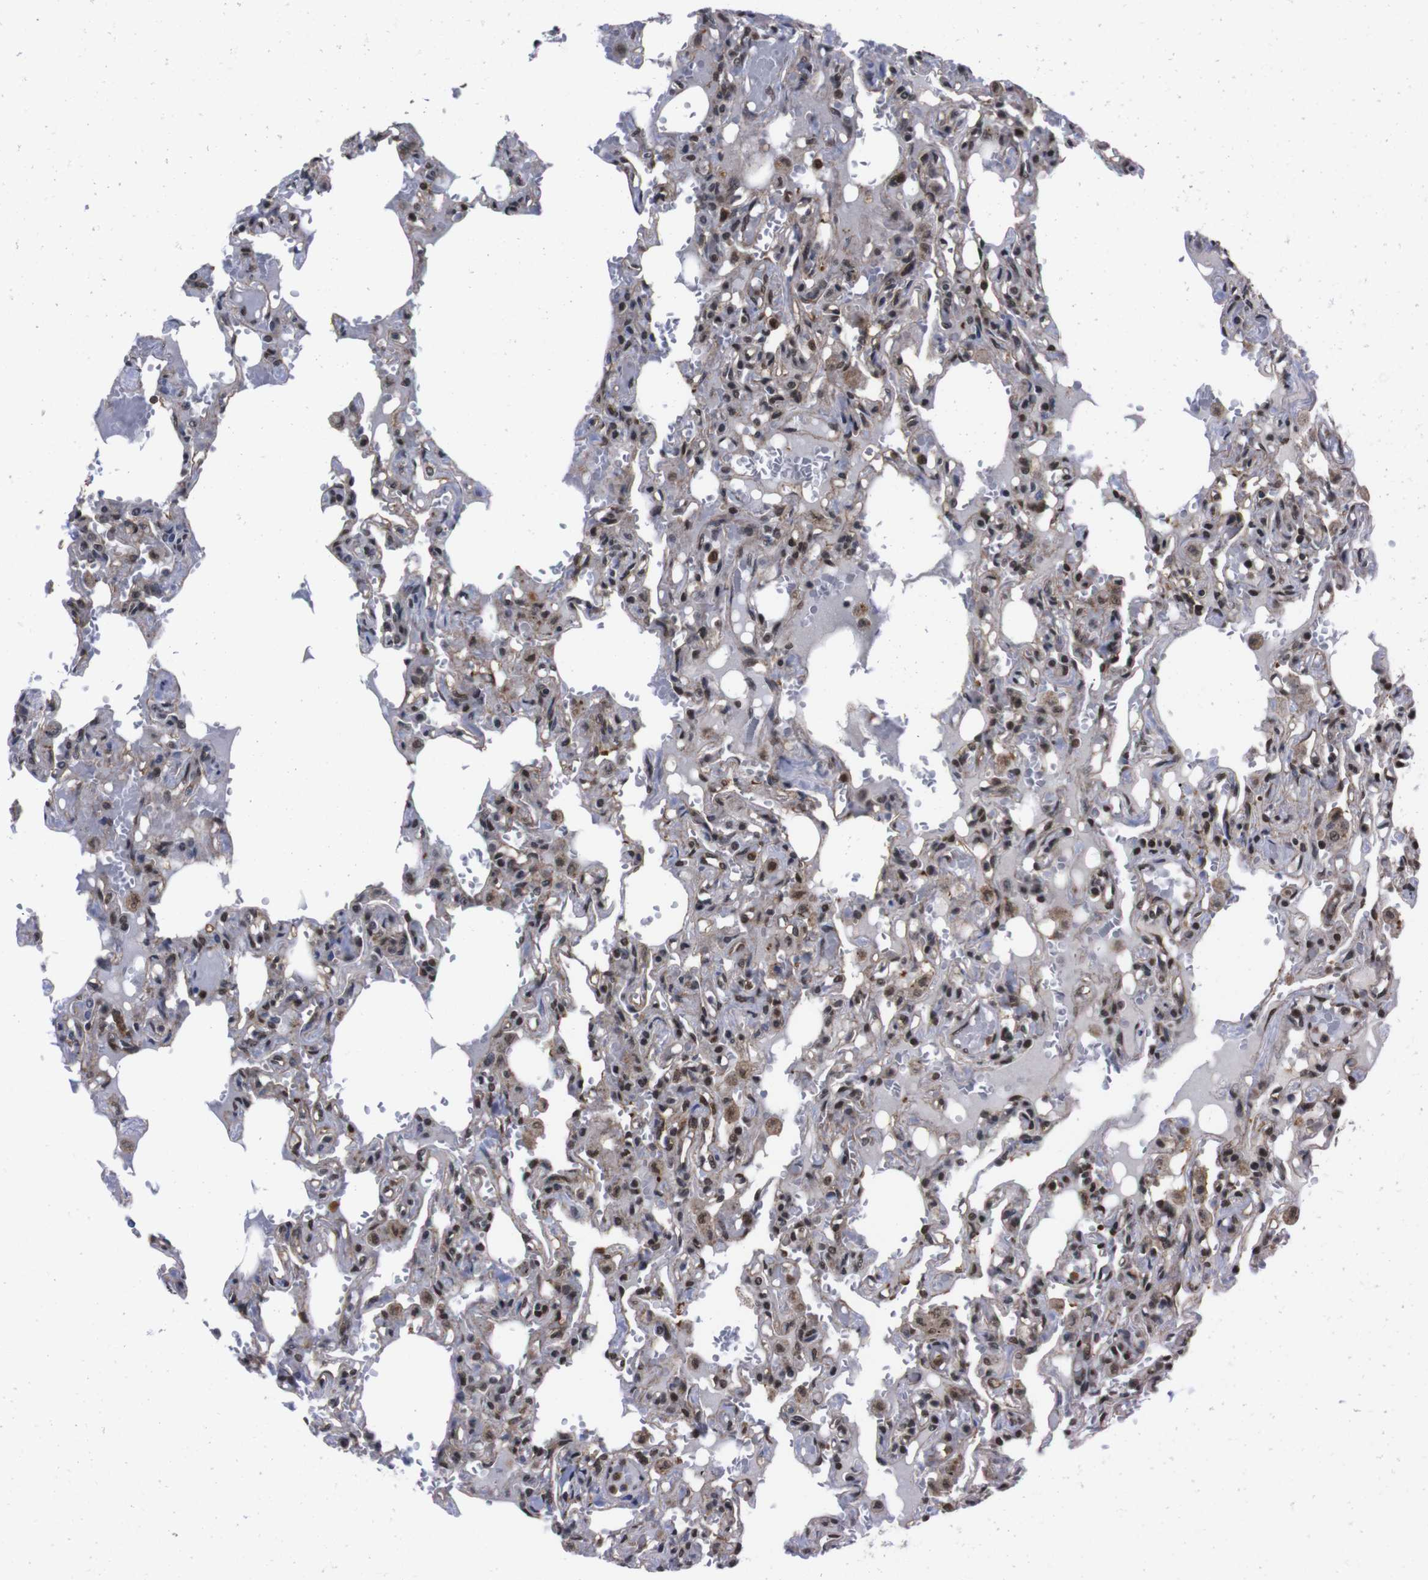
{"staining": {"intensity": "moderate", "quantity": ">75%", "location": "cytoplasmic/membranous,nuclear"}, "tissue": "lung", "cell_type": "Alveolar cells", "image_type": "normal", "snomed": [{"axis": "morphology", "description": "Normal tissue, NOS"}, {"axis": "topography", "description": "Lung"}], "caption": "Moderate cytoplasmic/membranous,nuclear expression is identified in approximately >75% of alveolar cells in benign lung.", "gene": "UBQLN2", "patient": {"sex": "male", "age": 21}}